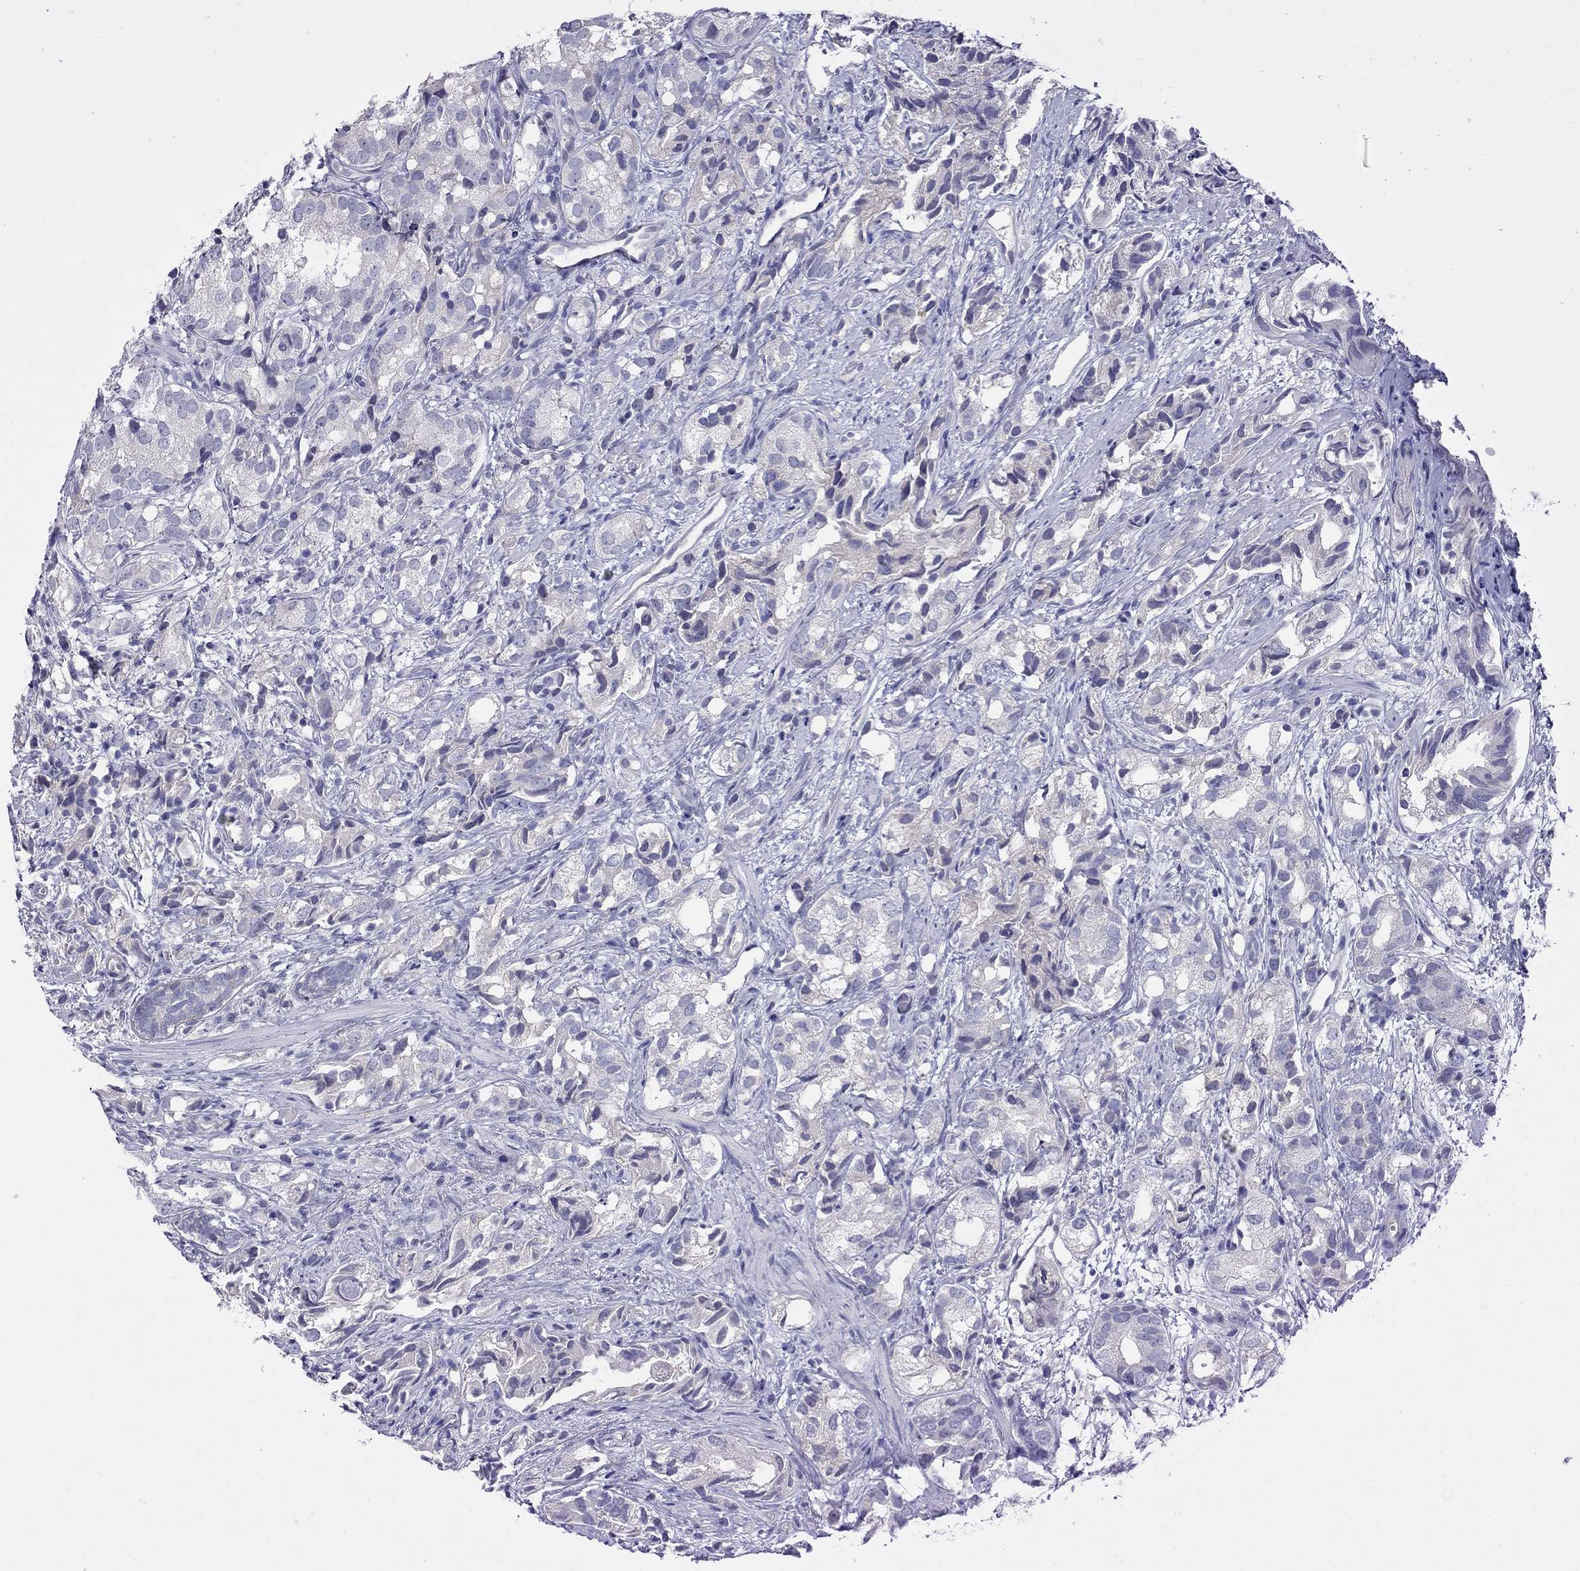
{"staining": {"intensity": "negative", "quantity": "none", "location": "none"}, "tissue": "prostate cancer", "cell_type": "Tumor cells", "image_type": "cancer", "snomed": [{"axis": "morphology", "description": "Adenocarcinoma, High grade"}, {"axis": "topography", "description": "Prostate"}], "caption": "Immunohistochemistry (IHC) of prostate adenocarcinoma (high-grade) reveals no expression in tumor cells.", "gene": "CAPNS2", "patient": {"sex": "male", "age": 82}}